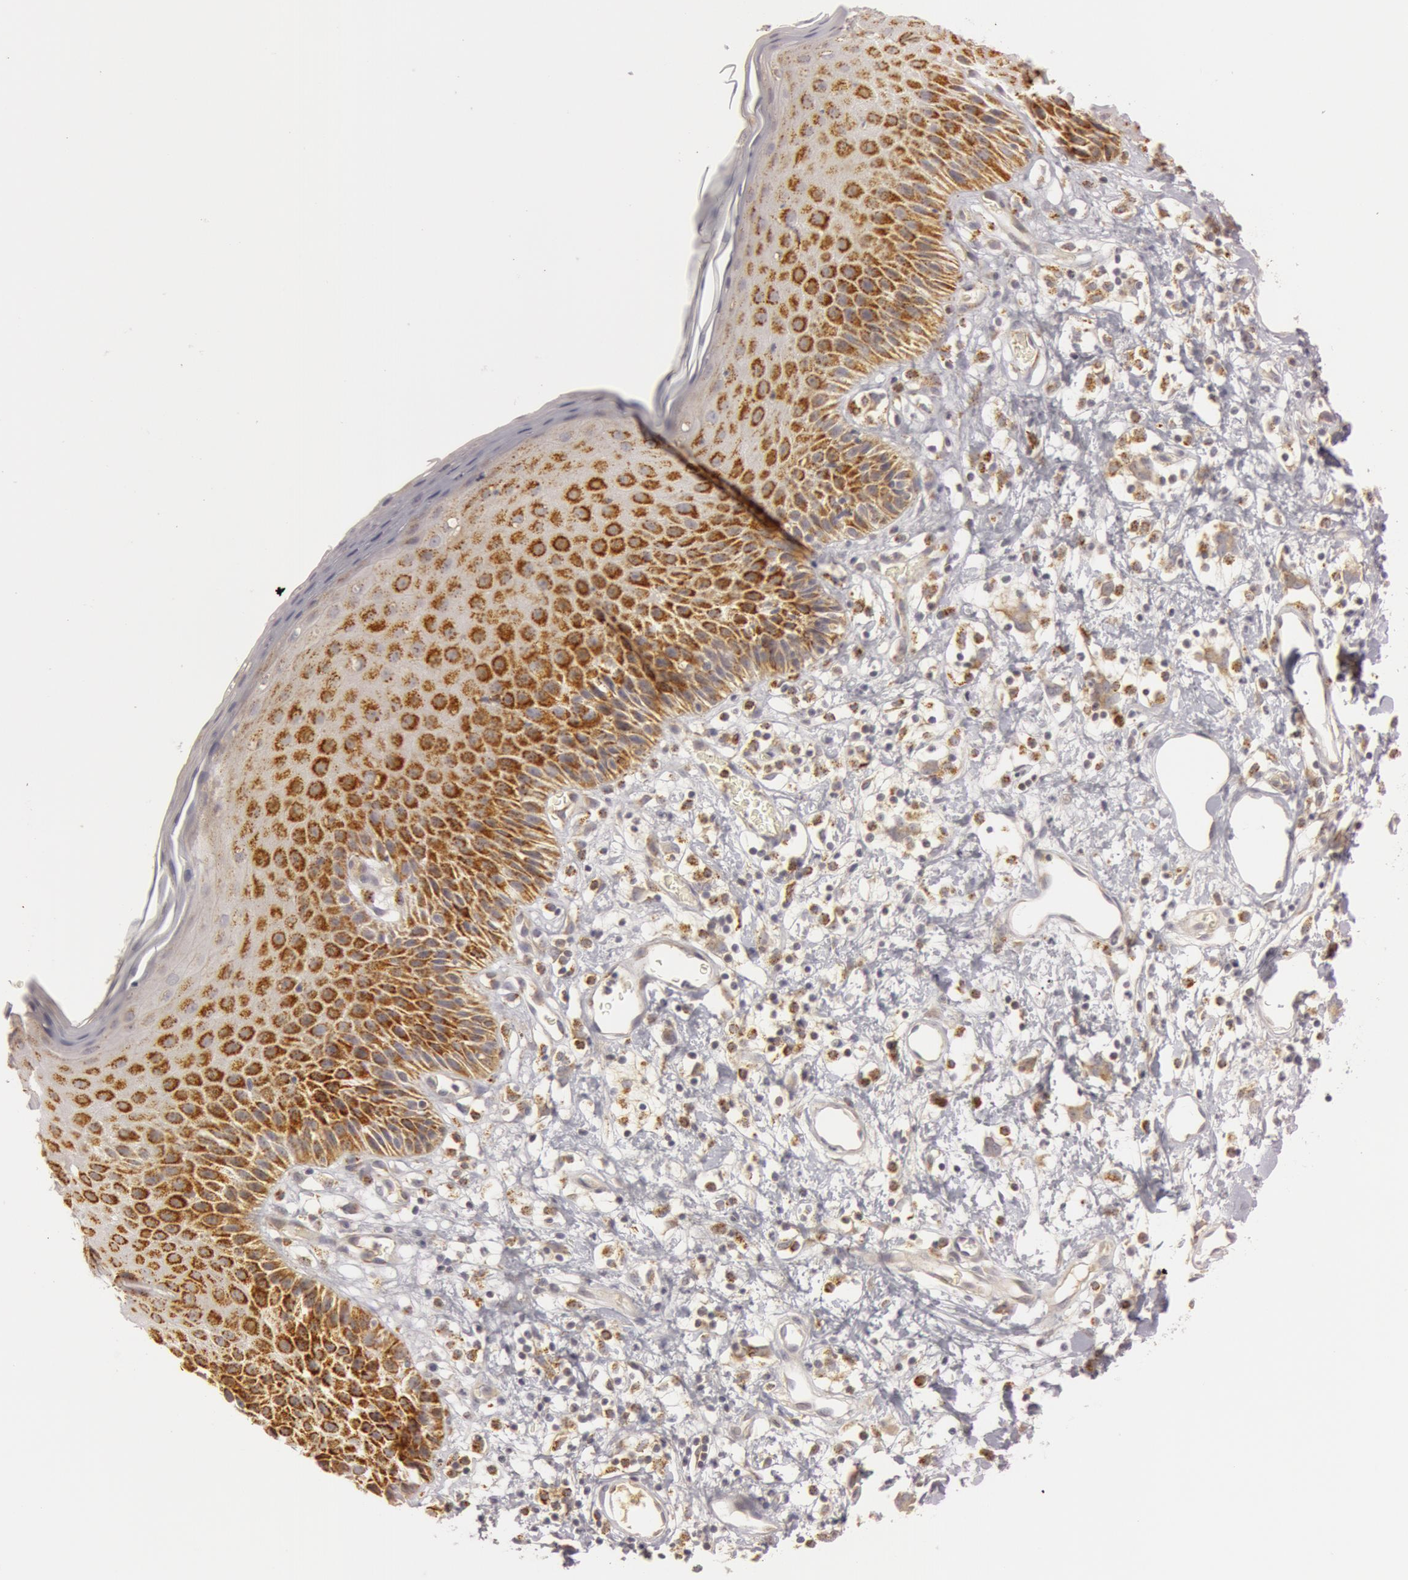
{"staining": {"intensity": "moderate", "quantity": "25%-75%", "location": "cytoplasmic/membranous"}, "tissue": "skin", "cell_type": "Epidermal cells", "image_type": "normal", "snomed": [{"axis": "morphology", "description": "Normal tissue, NOS"}, {"axis": "topography", "description": "Vulva"}, {"axis": "topography", "description": "Peripheral nerve tissue"}], "caption": "DAB immunohistochemical staining of benign skin shows moderate cytoplasmic/membranous protein staining in about 25%-75% of epidermal cells. (DAB (3,3'-diaminobenzidine) = brown stain, brightfield microscopy at high magnification).", "gene": "C7", "patient": {"sex": "female", "age": 68}}